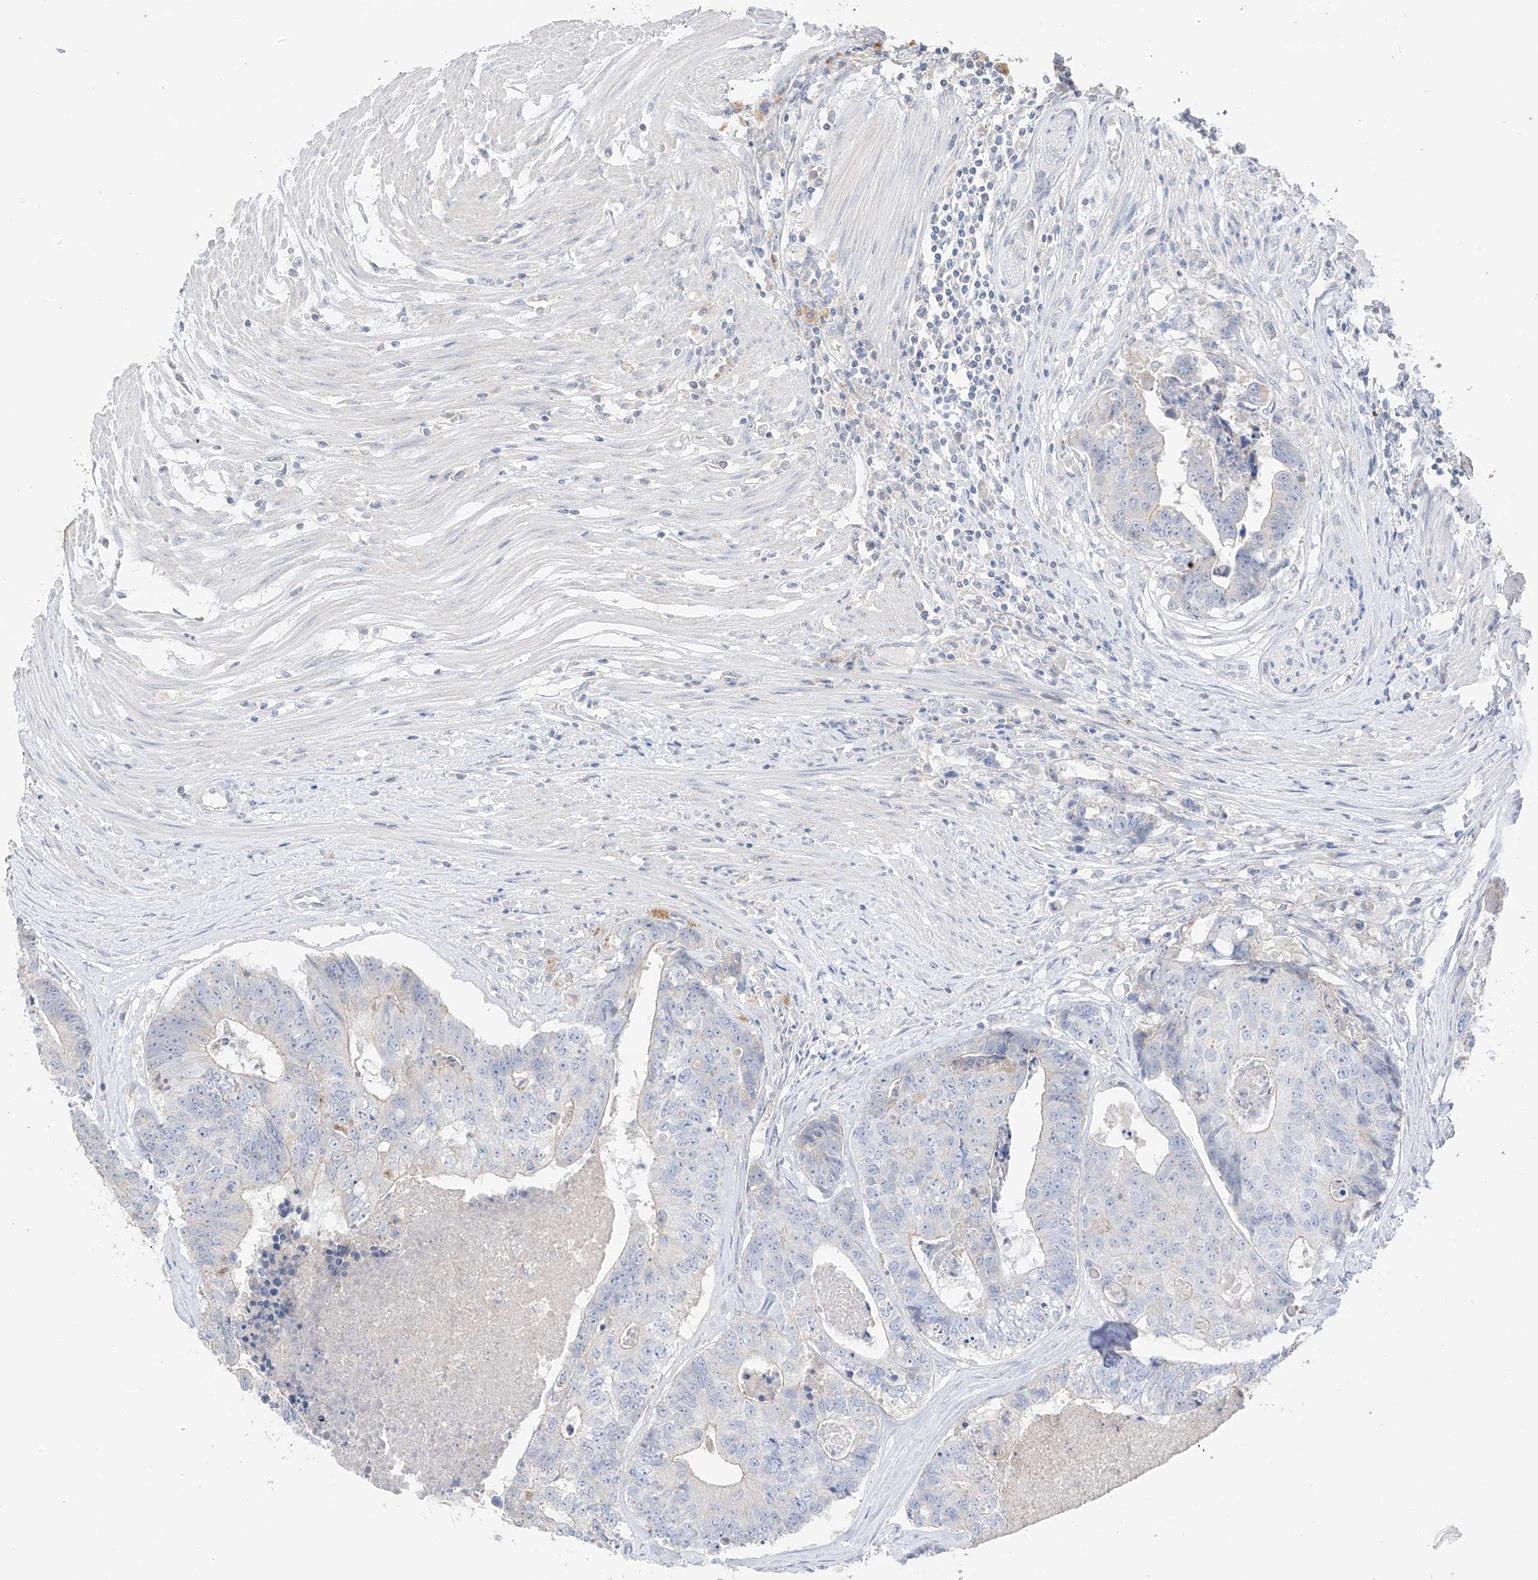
{"staining": {"intensity": "negative", "quantity": "none", "location": "none"}, "tissue": "colorectal cancer", "cell_type": "Tumor cells", "image_type": "cancer", "snomed": [{"axis": "morphology", "description": "Adenocarcinoma, NOS"}, {"axis": "topography", "description": "Colon"}], "caption": "Immunohistochemical staining of colorectal cancer (adenocarcinoma) displays no significant positivity in tumor cells.", "gene": "CAPN13", "patient": {"sex": "female", "age": 67}}